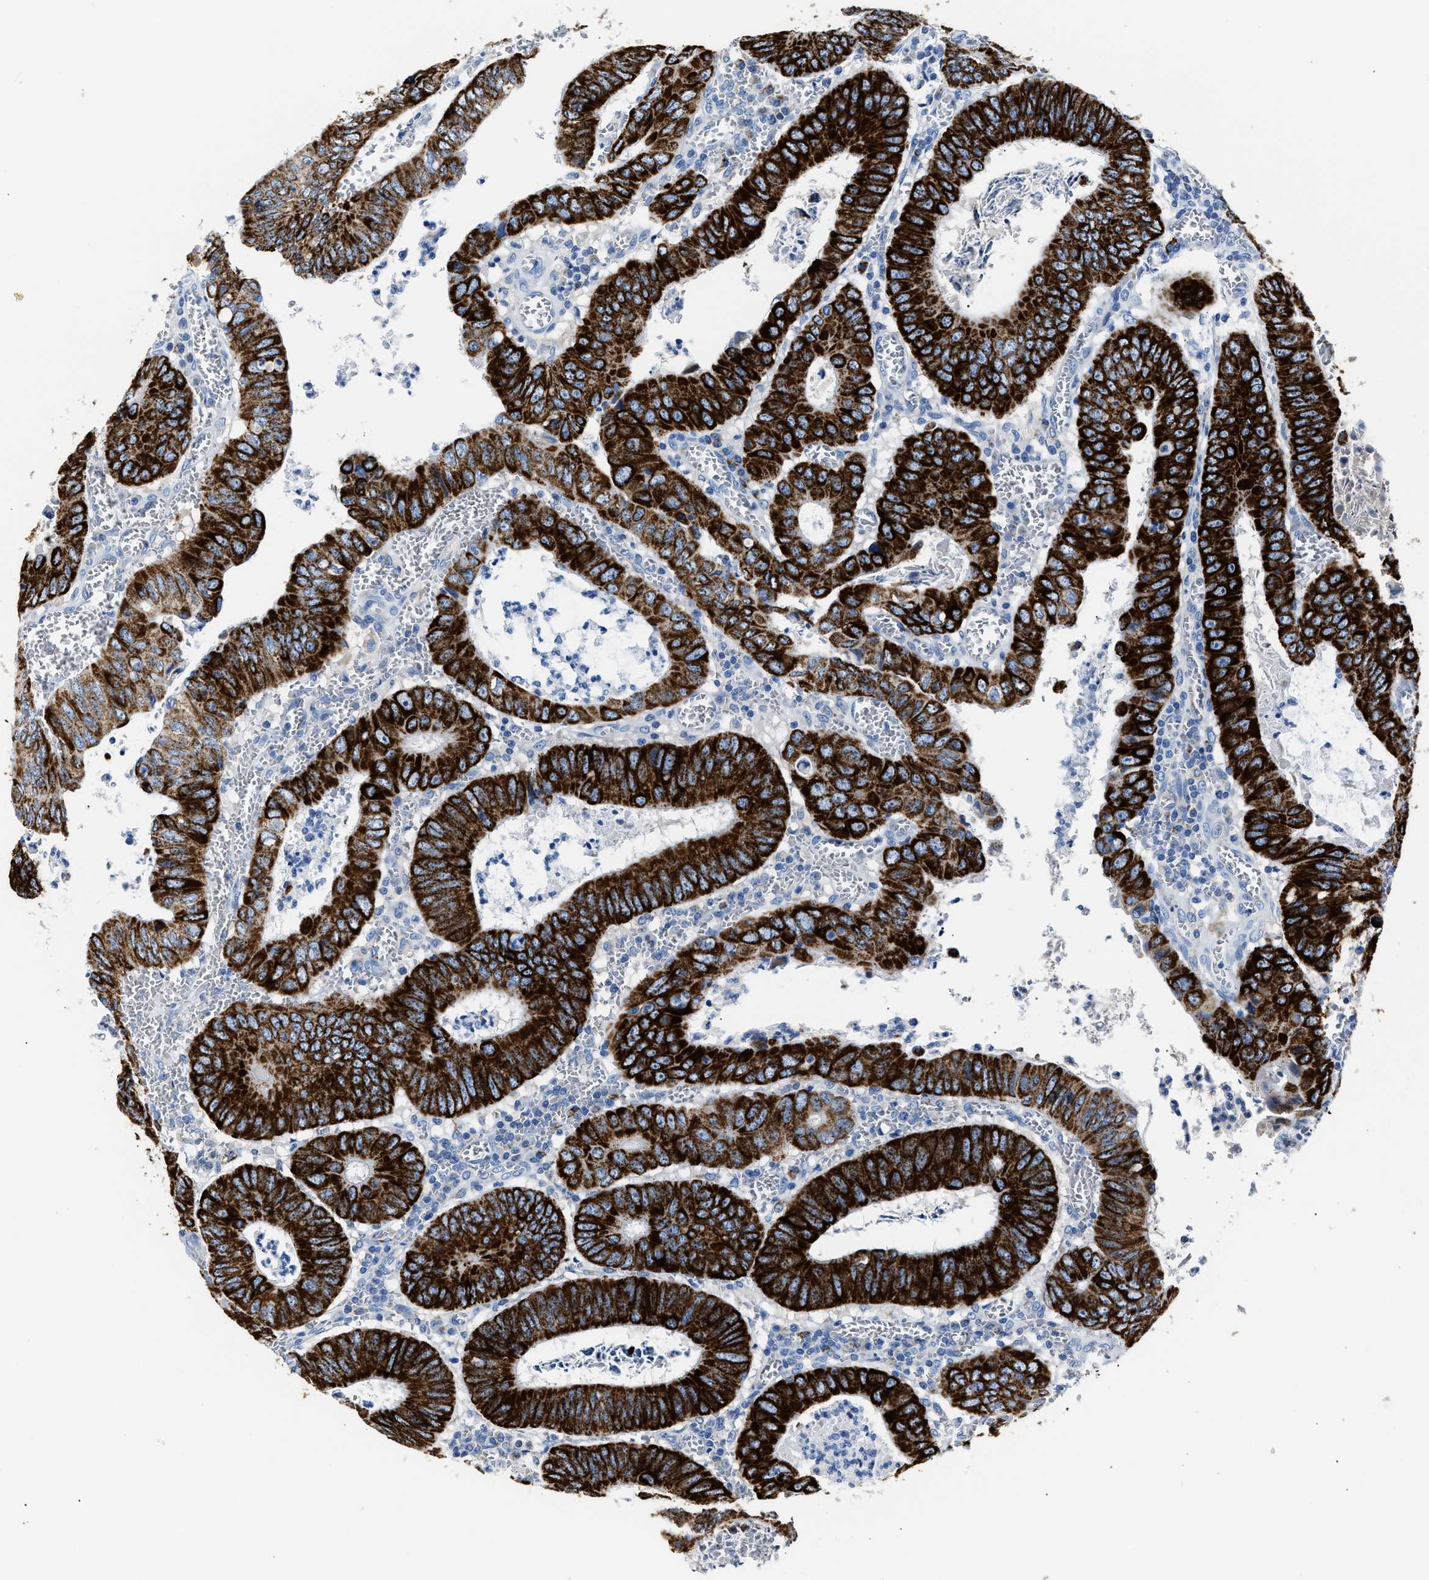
{"staining": {"intensity": "strong", "quantity": ">75%", "location": "cytoplasmic/membranous"}, "tissue": "colorectal cancer", "cell_type": "Tumor cells", "image_type": "cancer", "snomed": [{"axis": "morphology", "description": "Inflammation, NOS"}, {"axis": "morphology", "description": "Adenocarcinoma, NOS"}, {"axis": "topography", "description": "Colon"}], "caption": "DAB immunohistochemical staining of human colorectal cancer shows strong cytoplasmic/membranous protein staining in approximately >75% of tumor cells.", "gene": "AMACR", "patient": {"sex": "male", "age": 72}}